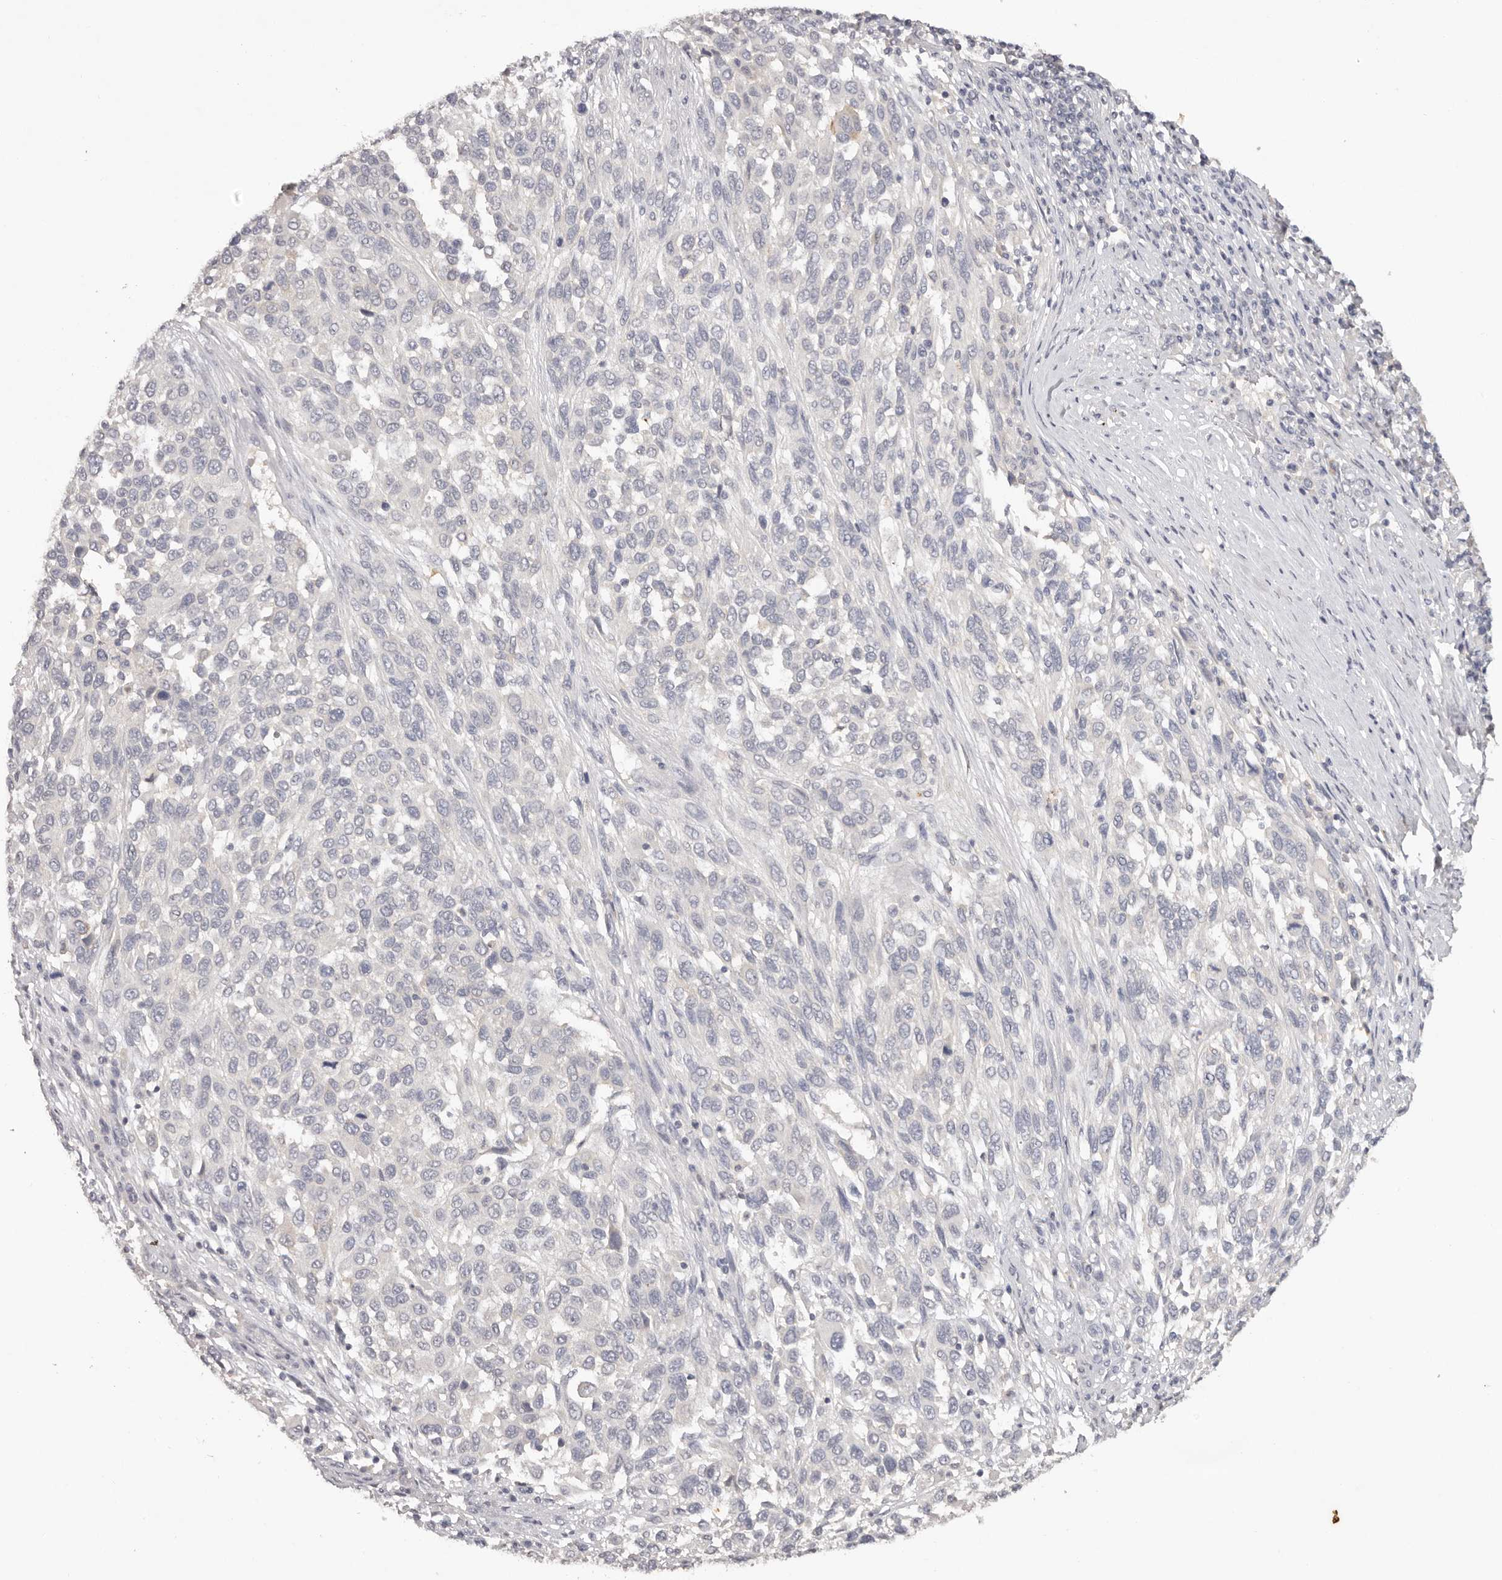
{"staining": {"intensity": "negative", "quantity": "none", "location": "none"}, "tissue": "melanoma", "cell_type": "Tumor cells", "image_type": "cancer", "snomed": [{"axis": "morphology", "description": "Malignant melanoma, Metastatic site"}, {"axis": "topography", "description": "Lymph node"}], "caption": "Histopathology image shows no protein expression in tumor cells of malignant melanoma (metastatic site) tissue. (DAB IHC visualized using brightfield microscopy, high magnification).", "gene": "SCUBE2", "patient": {"sex": "male", "age": 61}}